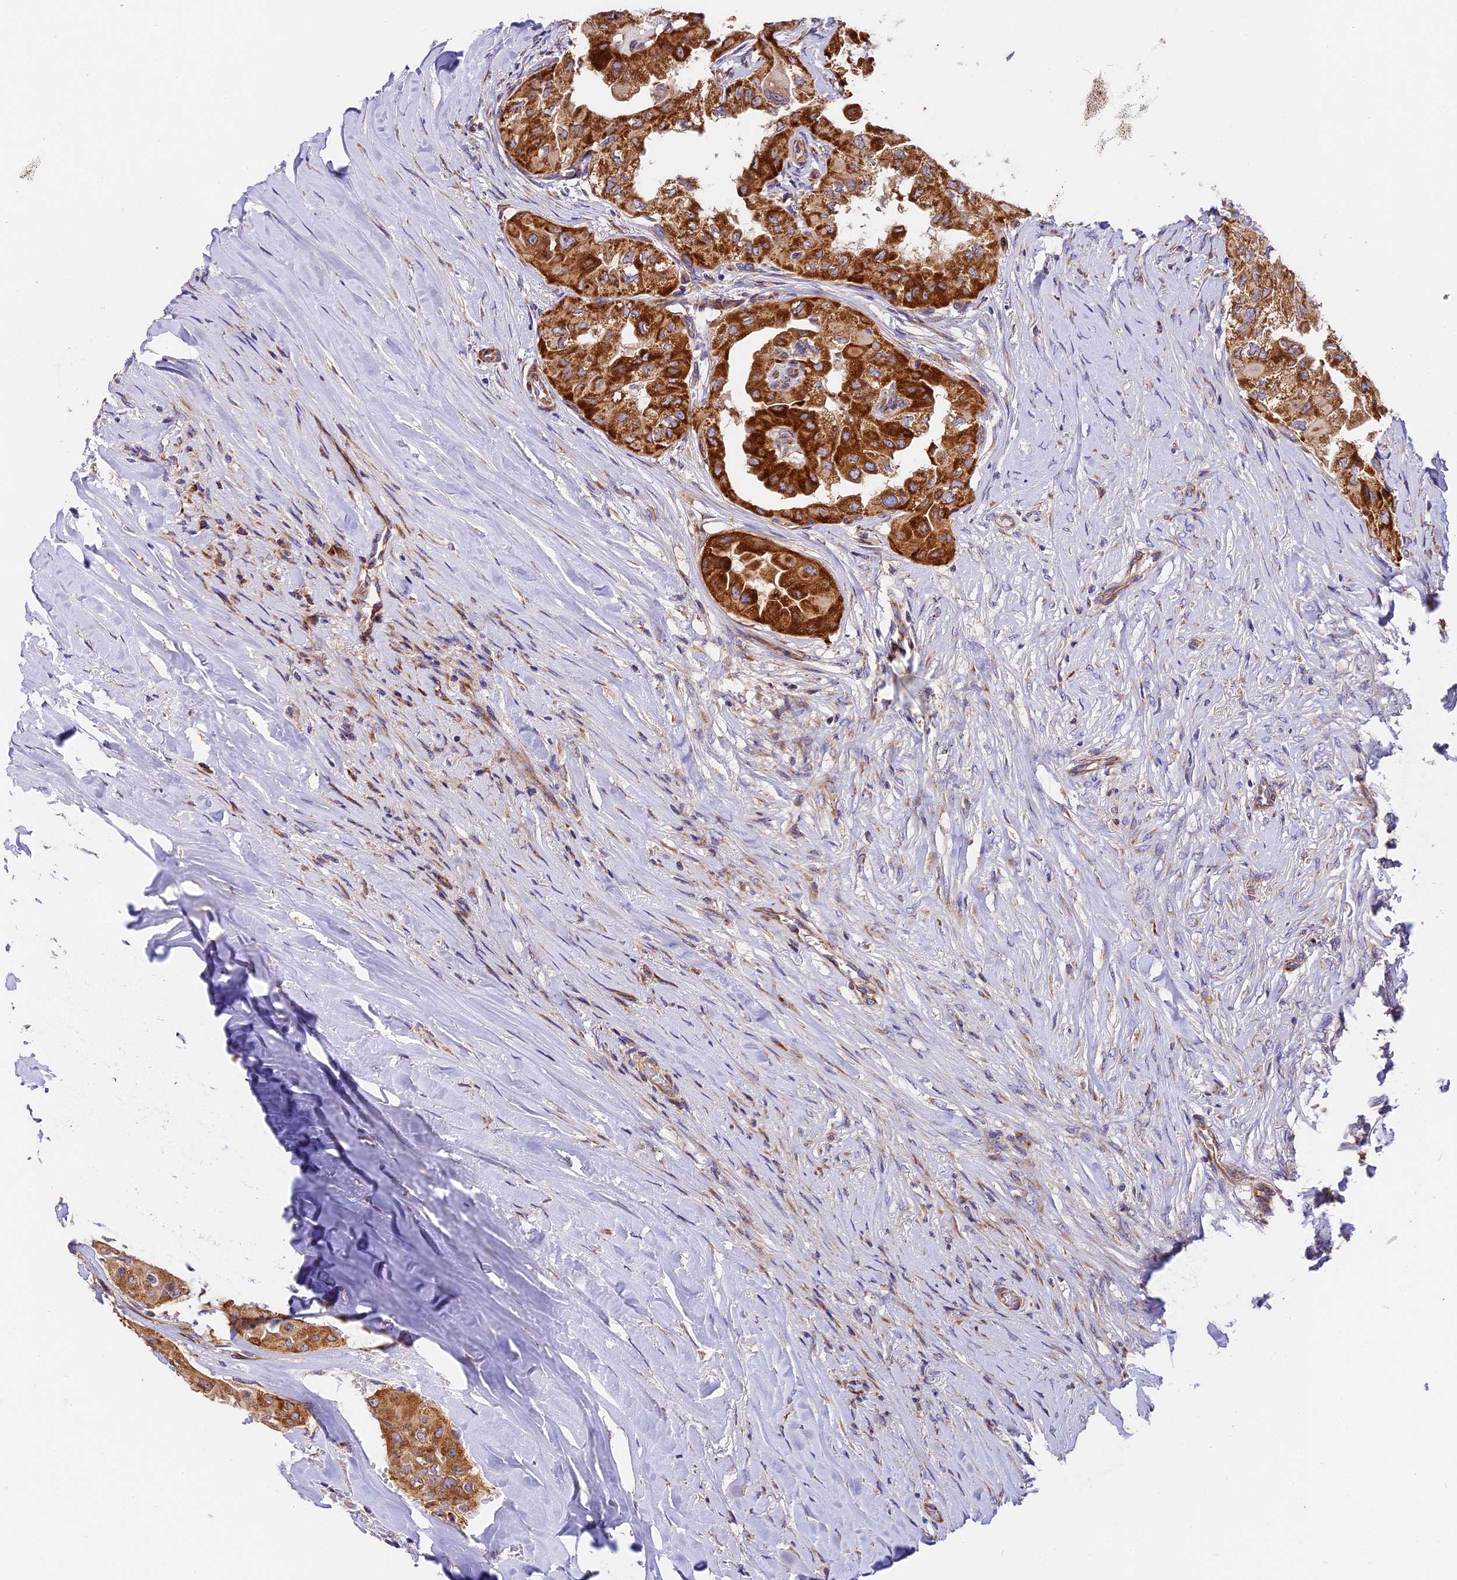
{"staining": {"intensity": "strong", "quantity": ">75%", "location": "cytoplasmic/membranous"}, "tissue": "thyroid cancer", "cell_type": "Tumor cells", "image_type": "cancer", "snomed": [{"axis": "morphology", "description": "Papillary adenocarcinoma, NOS"}, {"axis": "topography", "description": "Thyroid gland"}], "caption": "Immunohistochemical staining of thyroid cancer (papillary adenocarcinoma) demonstrates strong cytoplasmic/membranous protein expression in approximately >75% of tumor cells. The protein is shown in brown color, while the nuclei are stained blue.", "gene": "MRAS", "patient": {"sex": "female", "age": 59}}